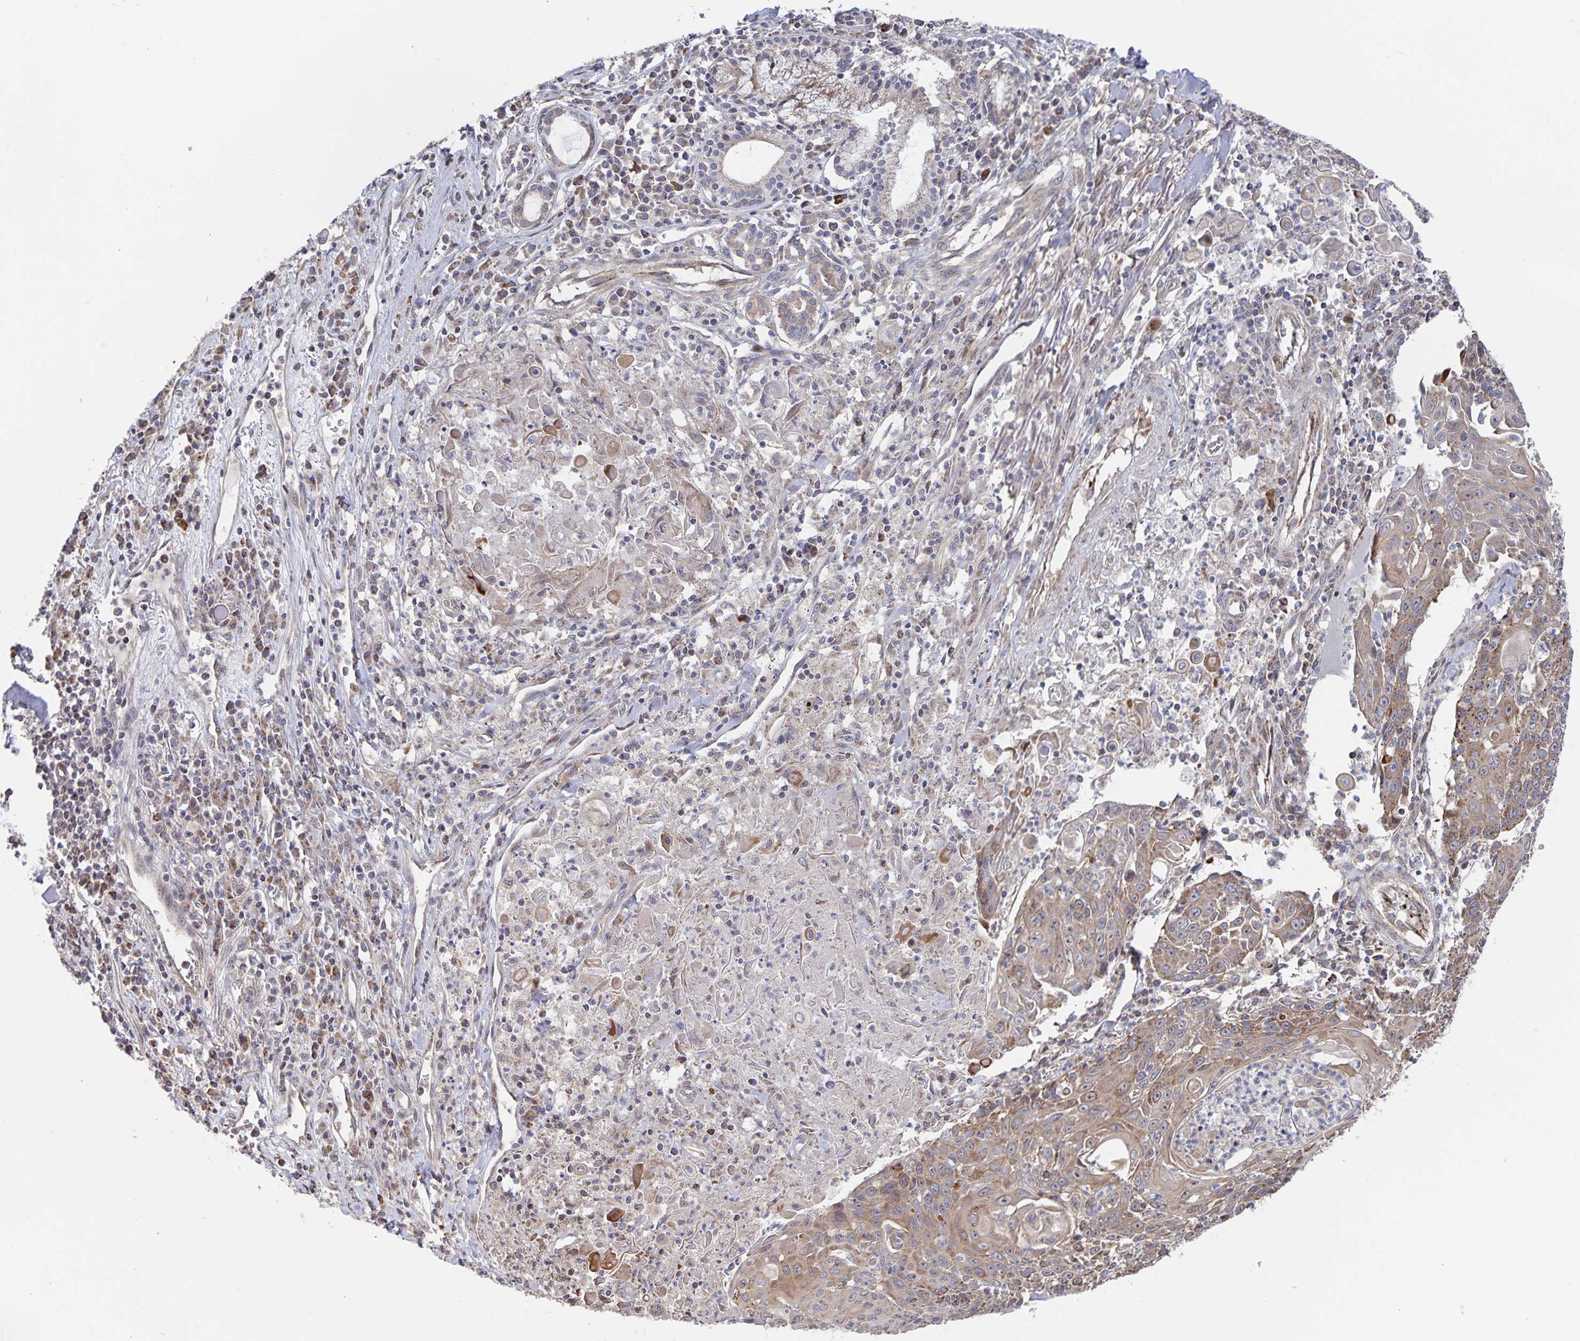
{"staining": {"intensity": "weak", "quantity": ">75%", "location": "cytoplasmic/membranous"}, "tissue": "lung cancer", "cell_type": "Tumor cells", "image_type": "cancer", "snomed": [{"axis": "morphology", "description": "Squamous cell carcinoma, NOS"}, {"axis": "morphology", "description": "Squamous cell carcinoma, metastatic, NOS"}, {"axis": "topography", "description": "Lung"}, {"axis": "topography", "description": "Pleura, NOS"}], "caption": "DAB immunohistochemical staining of human lung cancer (metastatic squamous cell carcinoma) demonstrates weak cytoplasmic/membranous protein positivity in about >75% of tumor cells.", "gene": "ACACA", "patient": {"sex": "male", "age": 72}}